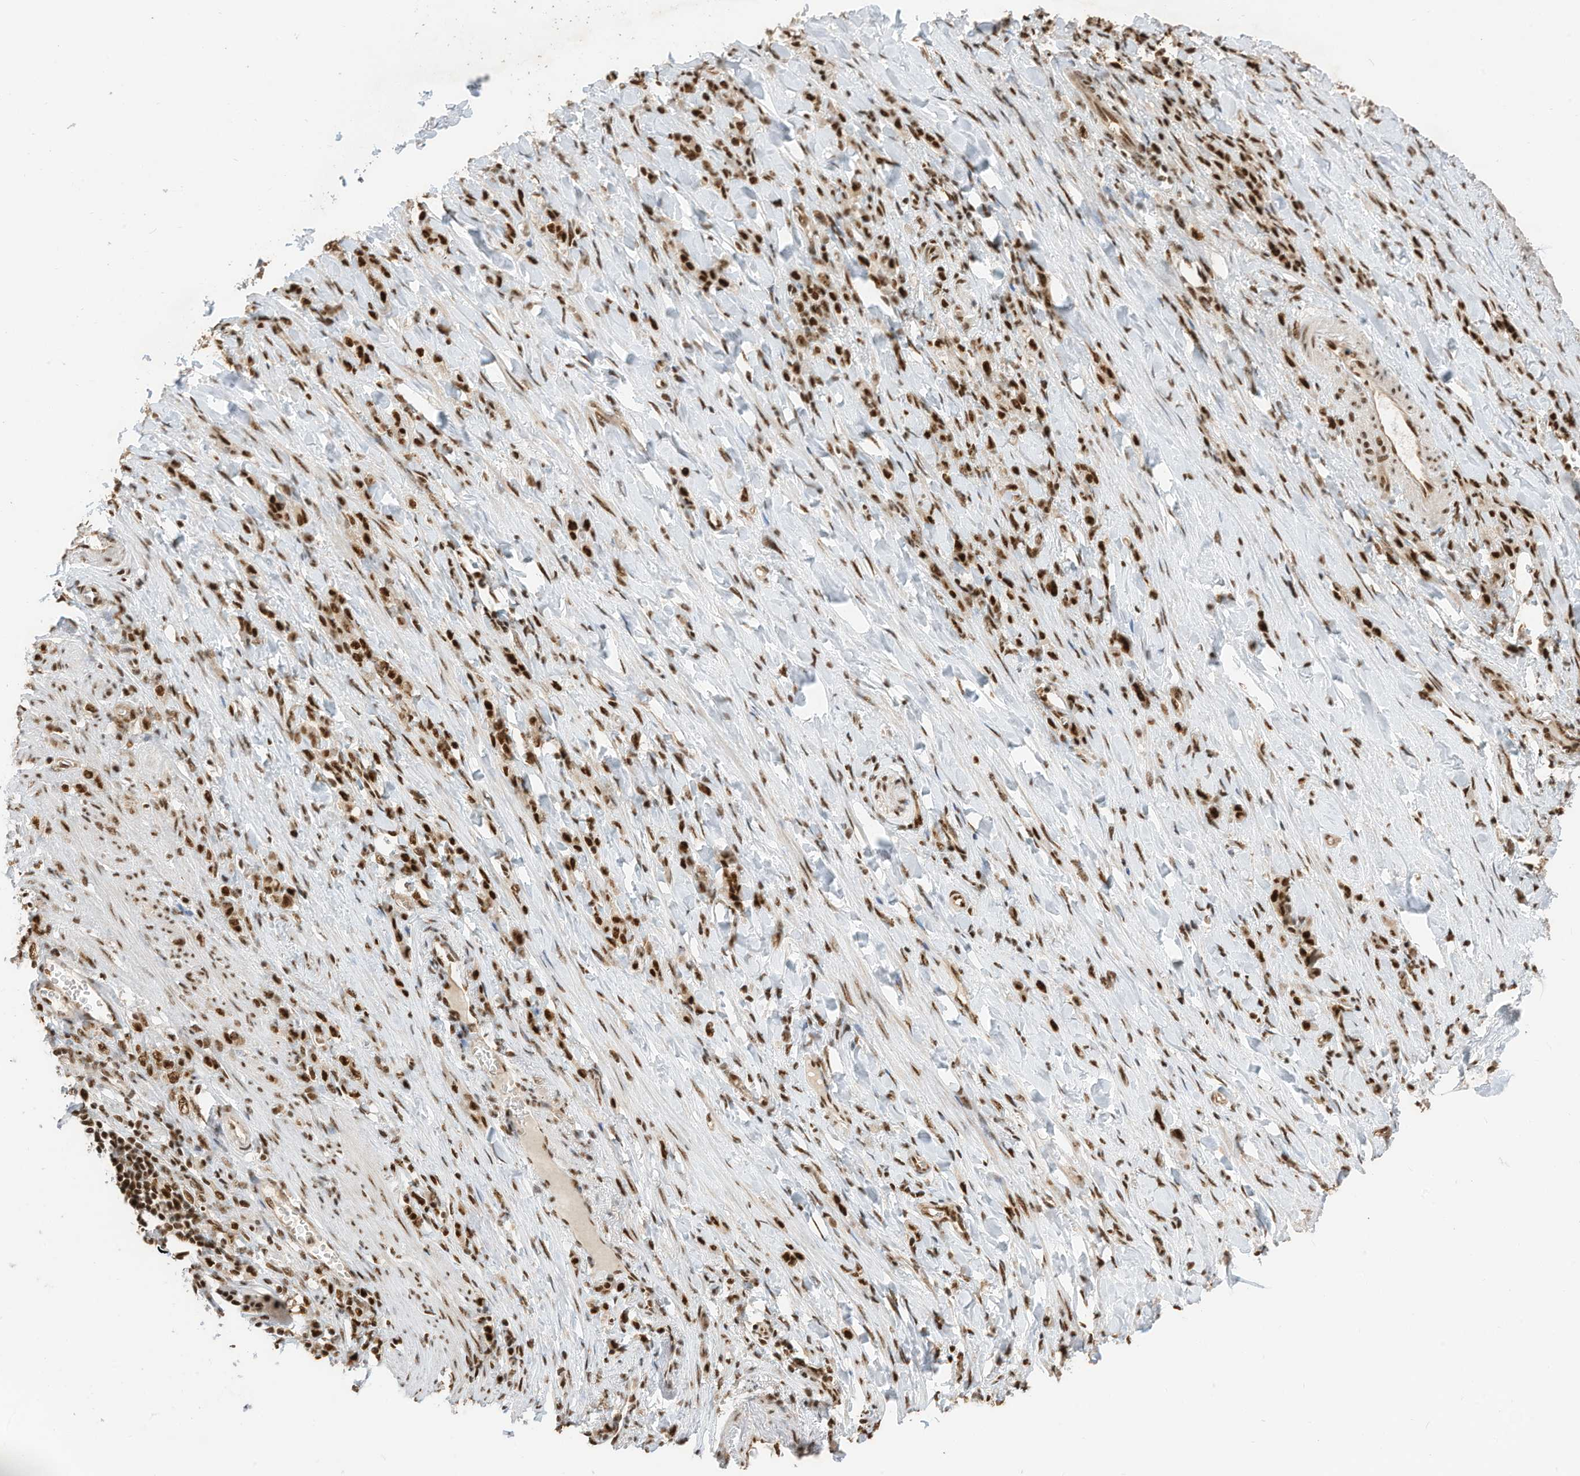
{"staining": {"intensity": "strong", "quantity": ">75%", "location": "nuclear"}, "tissue": "stomach cancer", "cell_type": "Tumor cells", "image_type": "cancer", "snomed": [{"axis": "morphology", "description": "Normal tissue, NOS"}, {"axis": "morphology", "description": "Adenocarcinoma, NOS"}, {"axis": "topography", "description": "Stomach"}], "caption": "Adenocarcinoma (stomach) tissue demonstrates strong nuclear expression in approximately >75% of tumor cells The protein of interest is shown in brown color, while the nuclei are stained blue.", "gene": "SF3A3", "patient": {"sex": "male", "age": 82}}